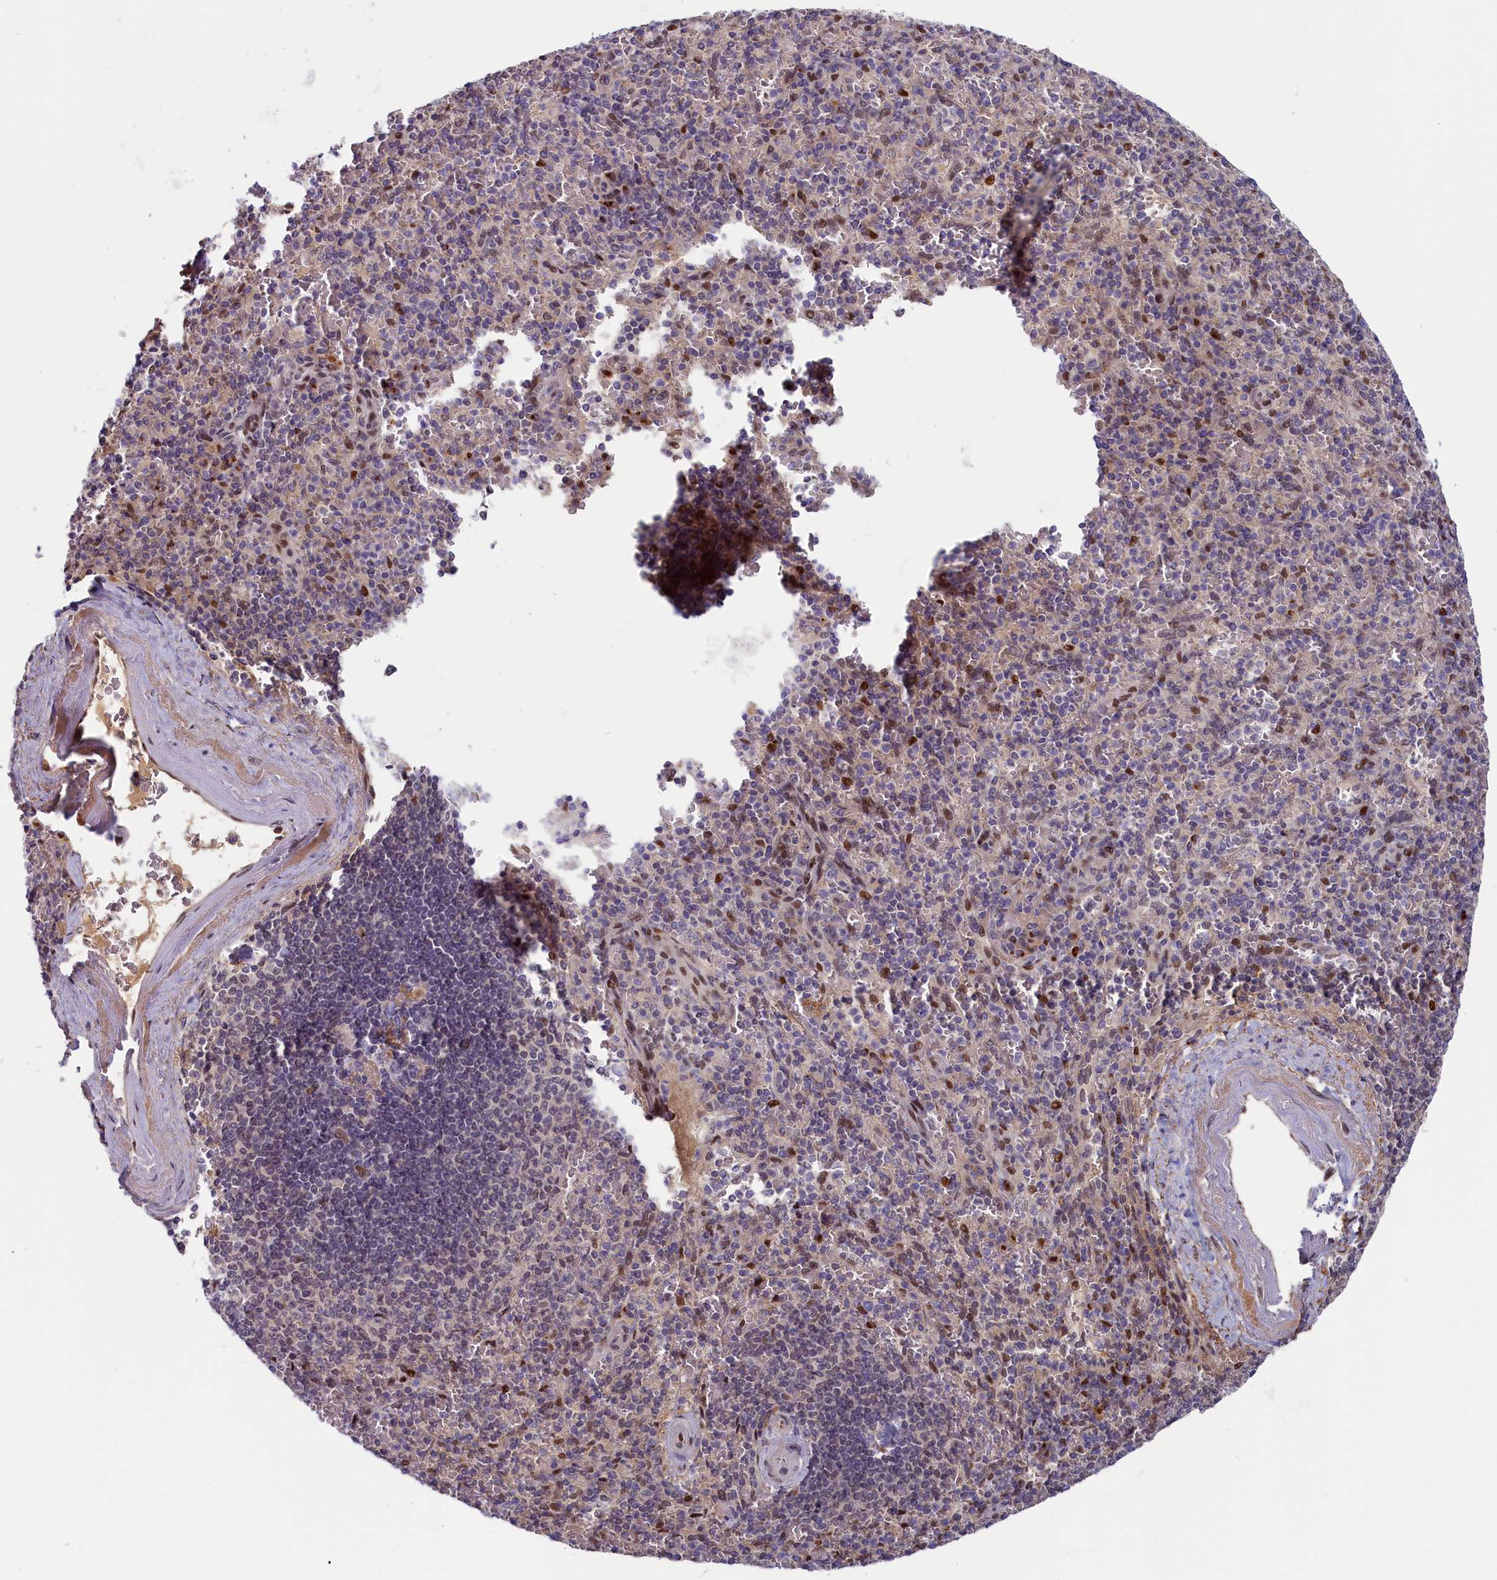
{"staining": {"intensity": "weak", "quantity": "<25%", "location": "nuclear"}, "tissue": "spleen", "cell_type": "Cells in red pulp", "image_type": "normal", "snomed": [{"axis": "morphology", "description": "Normal tissue, NOS"}, {"axis": "topography", "description": "Spleen"}], "caption": "This is an IHC micrograph of benign spleen. There is no expression in cells in red pulp.", "gene": "CHST12", "patient": {"sex": "male", "age": 82}}